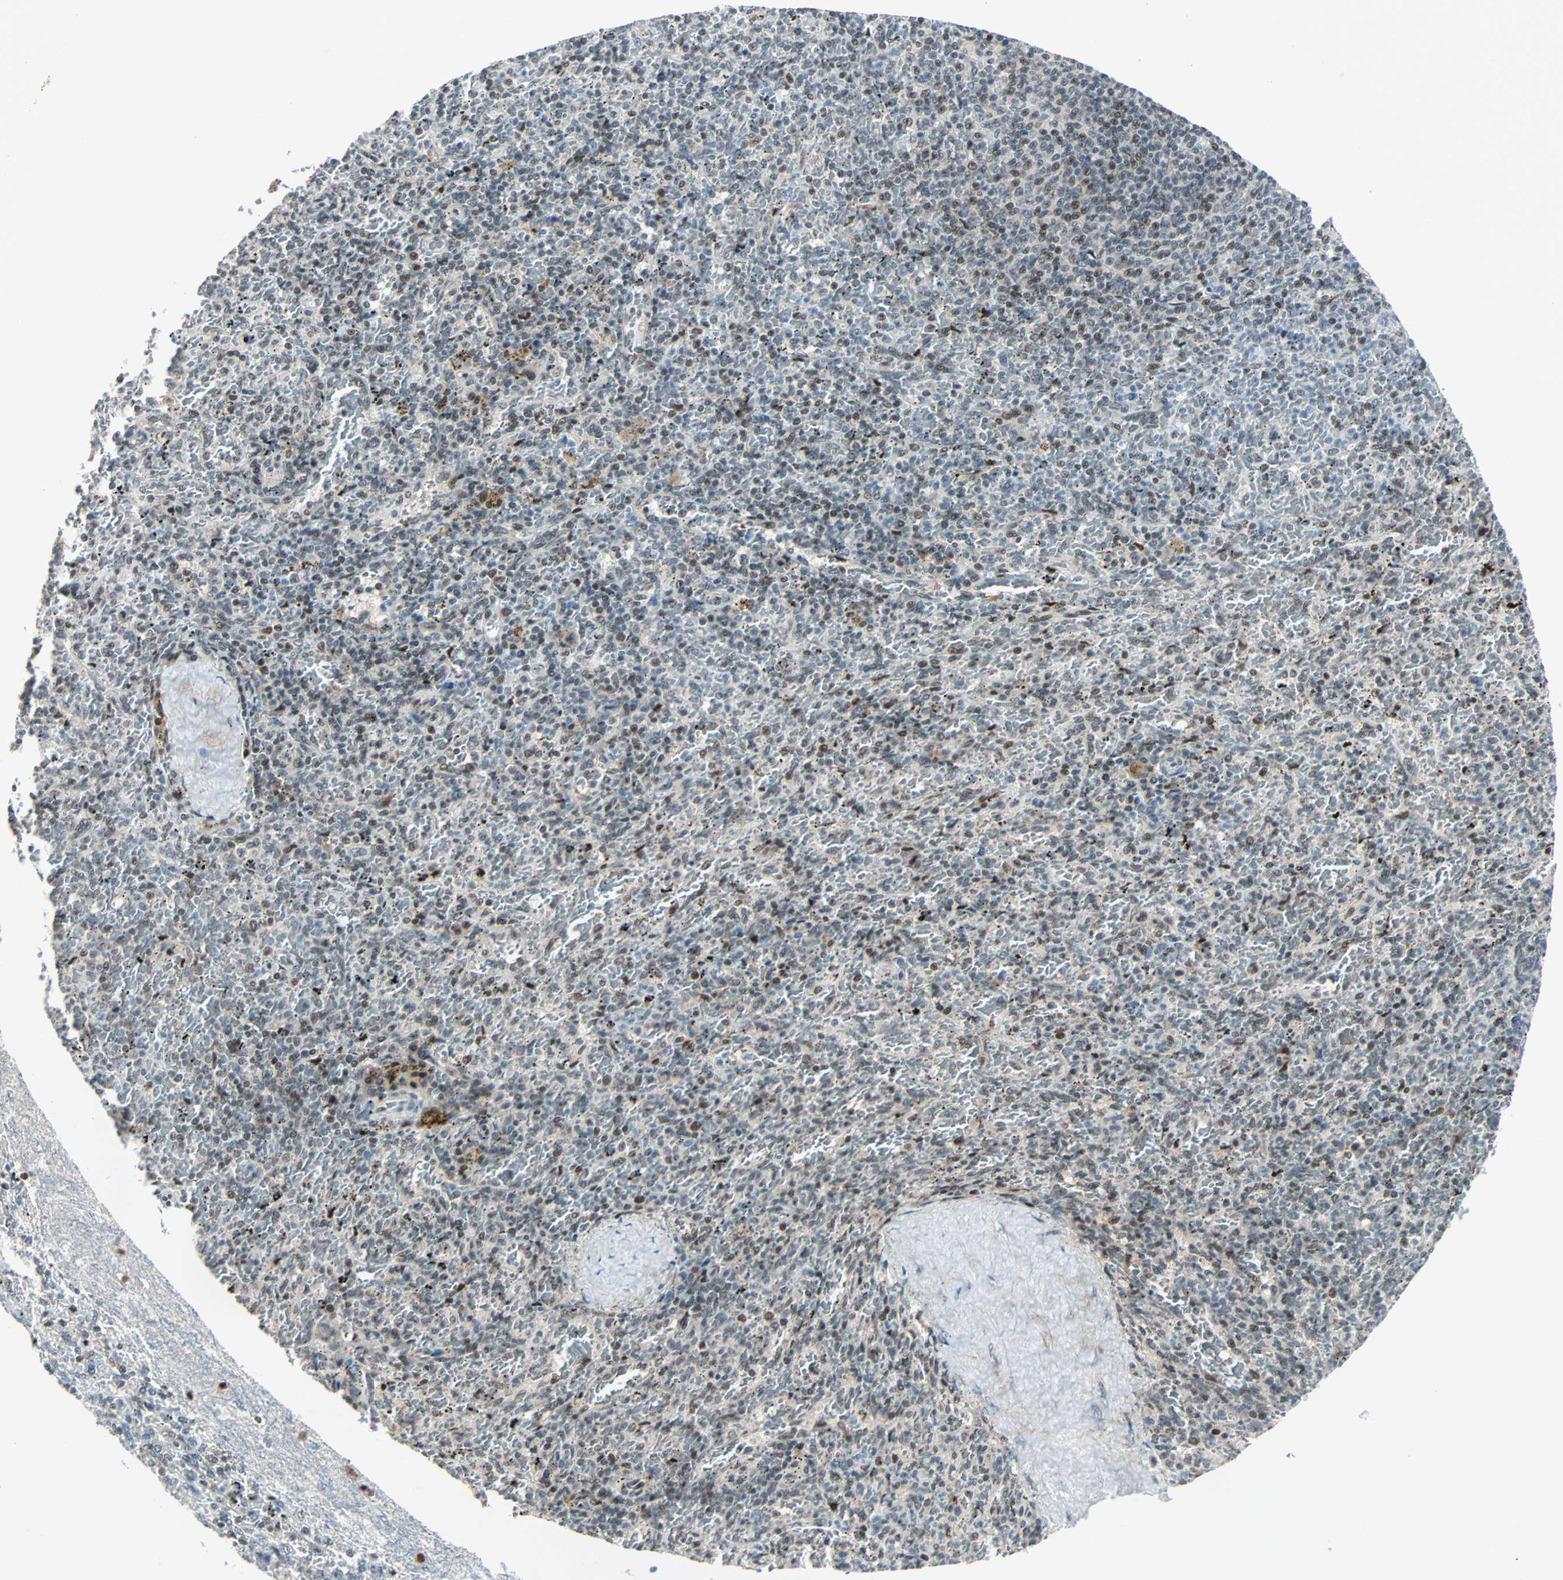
{"staining": {"intensity": "moderate", "quantity": "<25%", "location": "nuclear"}, "tissue": "spleen", "cell_type": "Cells in red pulp", "image_type": "normal", "snomed": [{"axis": "morphology", "description": "Normal tissue, NOS"}, {"axis": "topography", "description": "Spleen"}], "caption": "A histopathology image of human spleen stained for a protein reveals moderate nuclear brown staining in cells in red pulp.", "gene": "CBX4", "patient": {"sex": "female", "age": 43}}